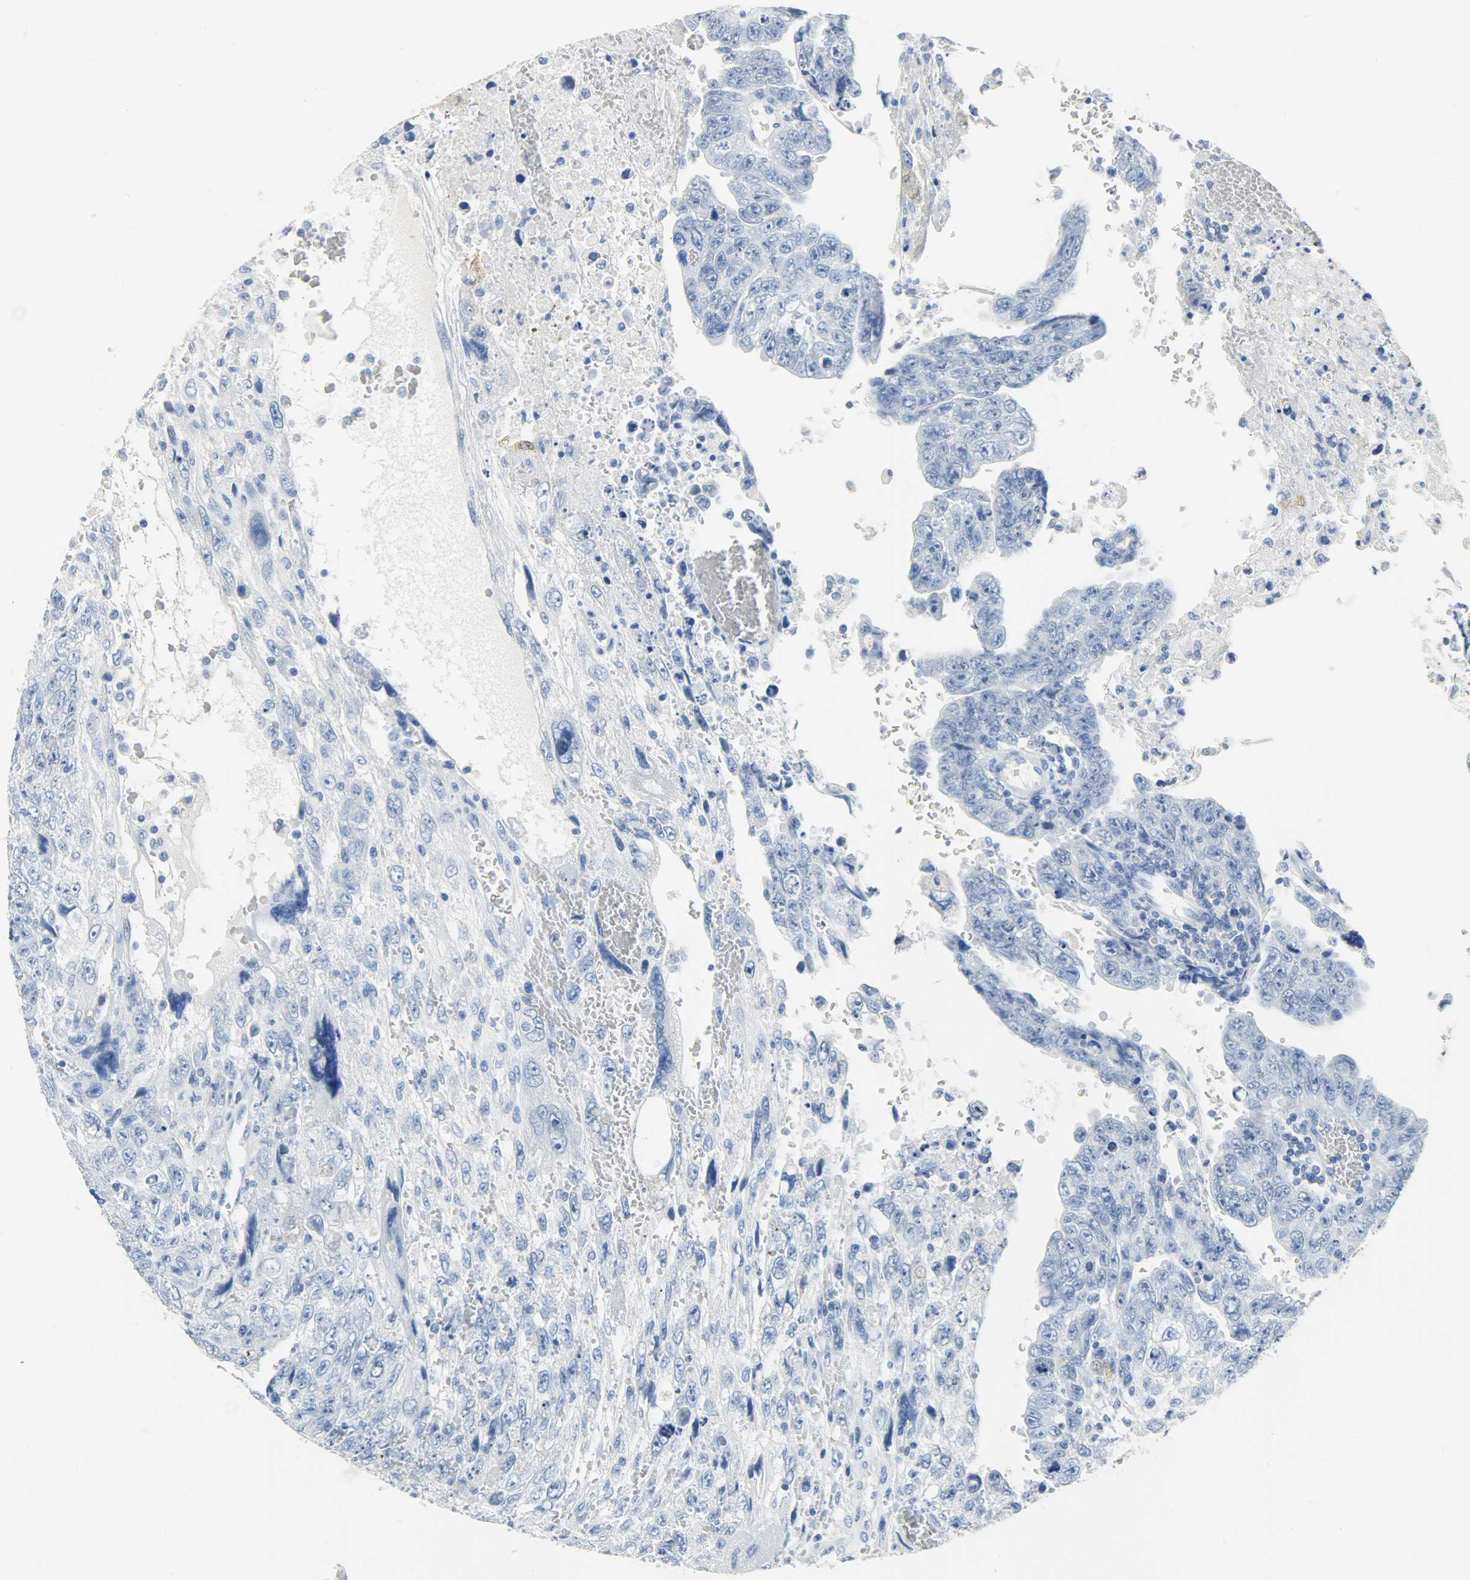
{"staining": {"intensity": "negative", "quantity": "none", "location": "none"}, "tissue": "testis cancer", "cell_type": "Tumor cells", "image_type": "cancer", "snomed": [{"axis": "morphology", "description": "Carcinoma, Embryonal, NOS"}, {"axis": "topography", "description": "Testis"}], "caption": "IHC of embryonal carcinoma (testis) displays no positivity in tumor cells.", "gene": "CA3", "patient": {"sex": "male", "age": 28}}